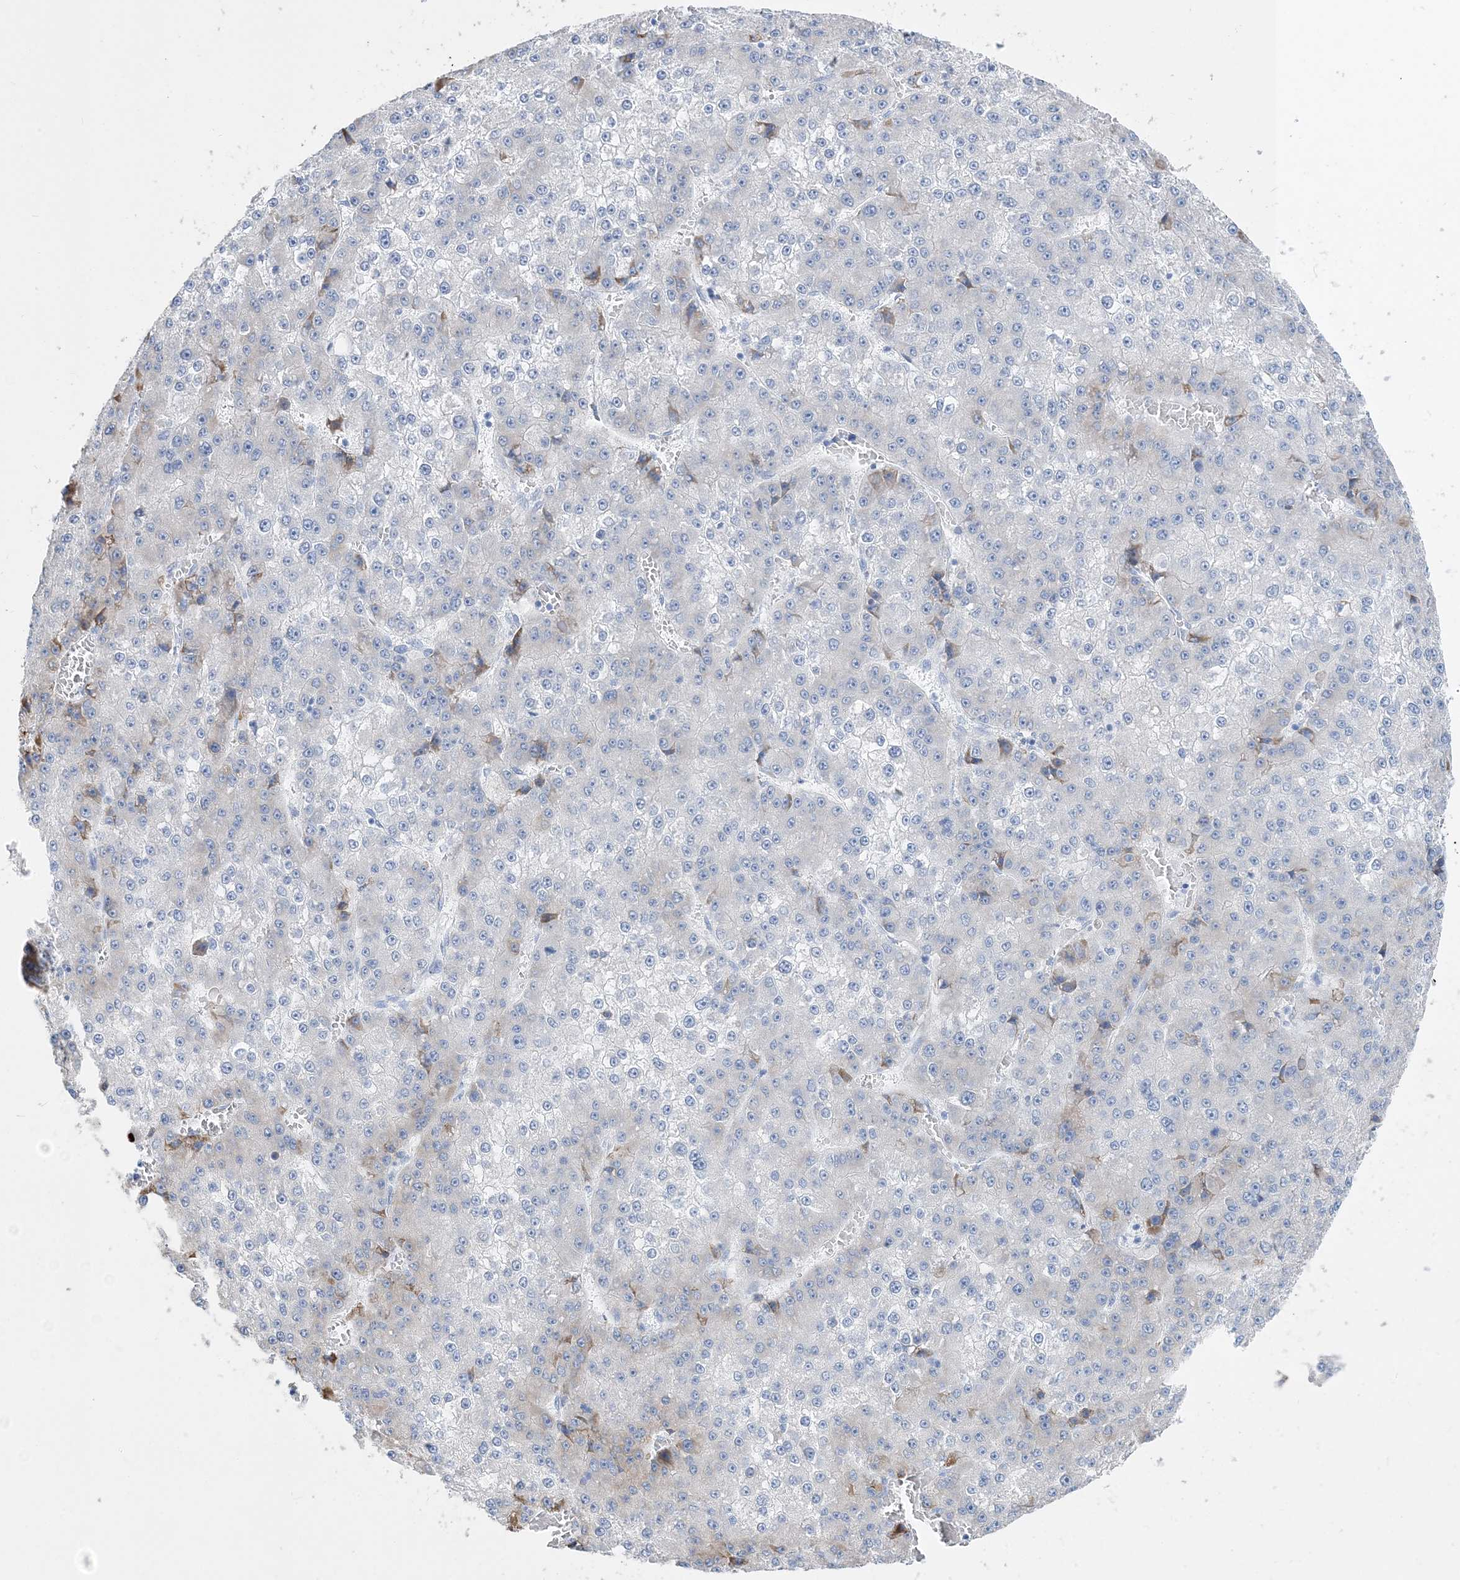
{"staining": {"intensity": "negative", "quantity": "none", "location": "none"}, "tissue": "liver cancer", "cell_type": "Tumor cells", "image_type": "cancer", "snomed": [{"axis": "morphology", "description": "Carcinoma, Hepatocellular, NOS"}, {"axis": "topography", "description": "Liver"}], "caption": "High power microscopy histopathology image of an immunohistochemistry (IHC) photomicrograph of liver cancer (hepatocellular carcinoma), revealing no significant expression in tumor cells.", "gene": "TSPYL6", "patient": {"sex": "female", "age": 73}}